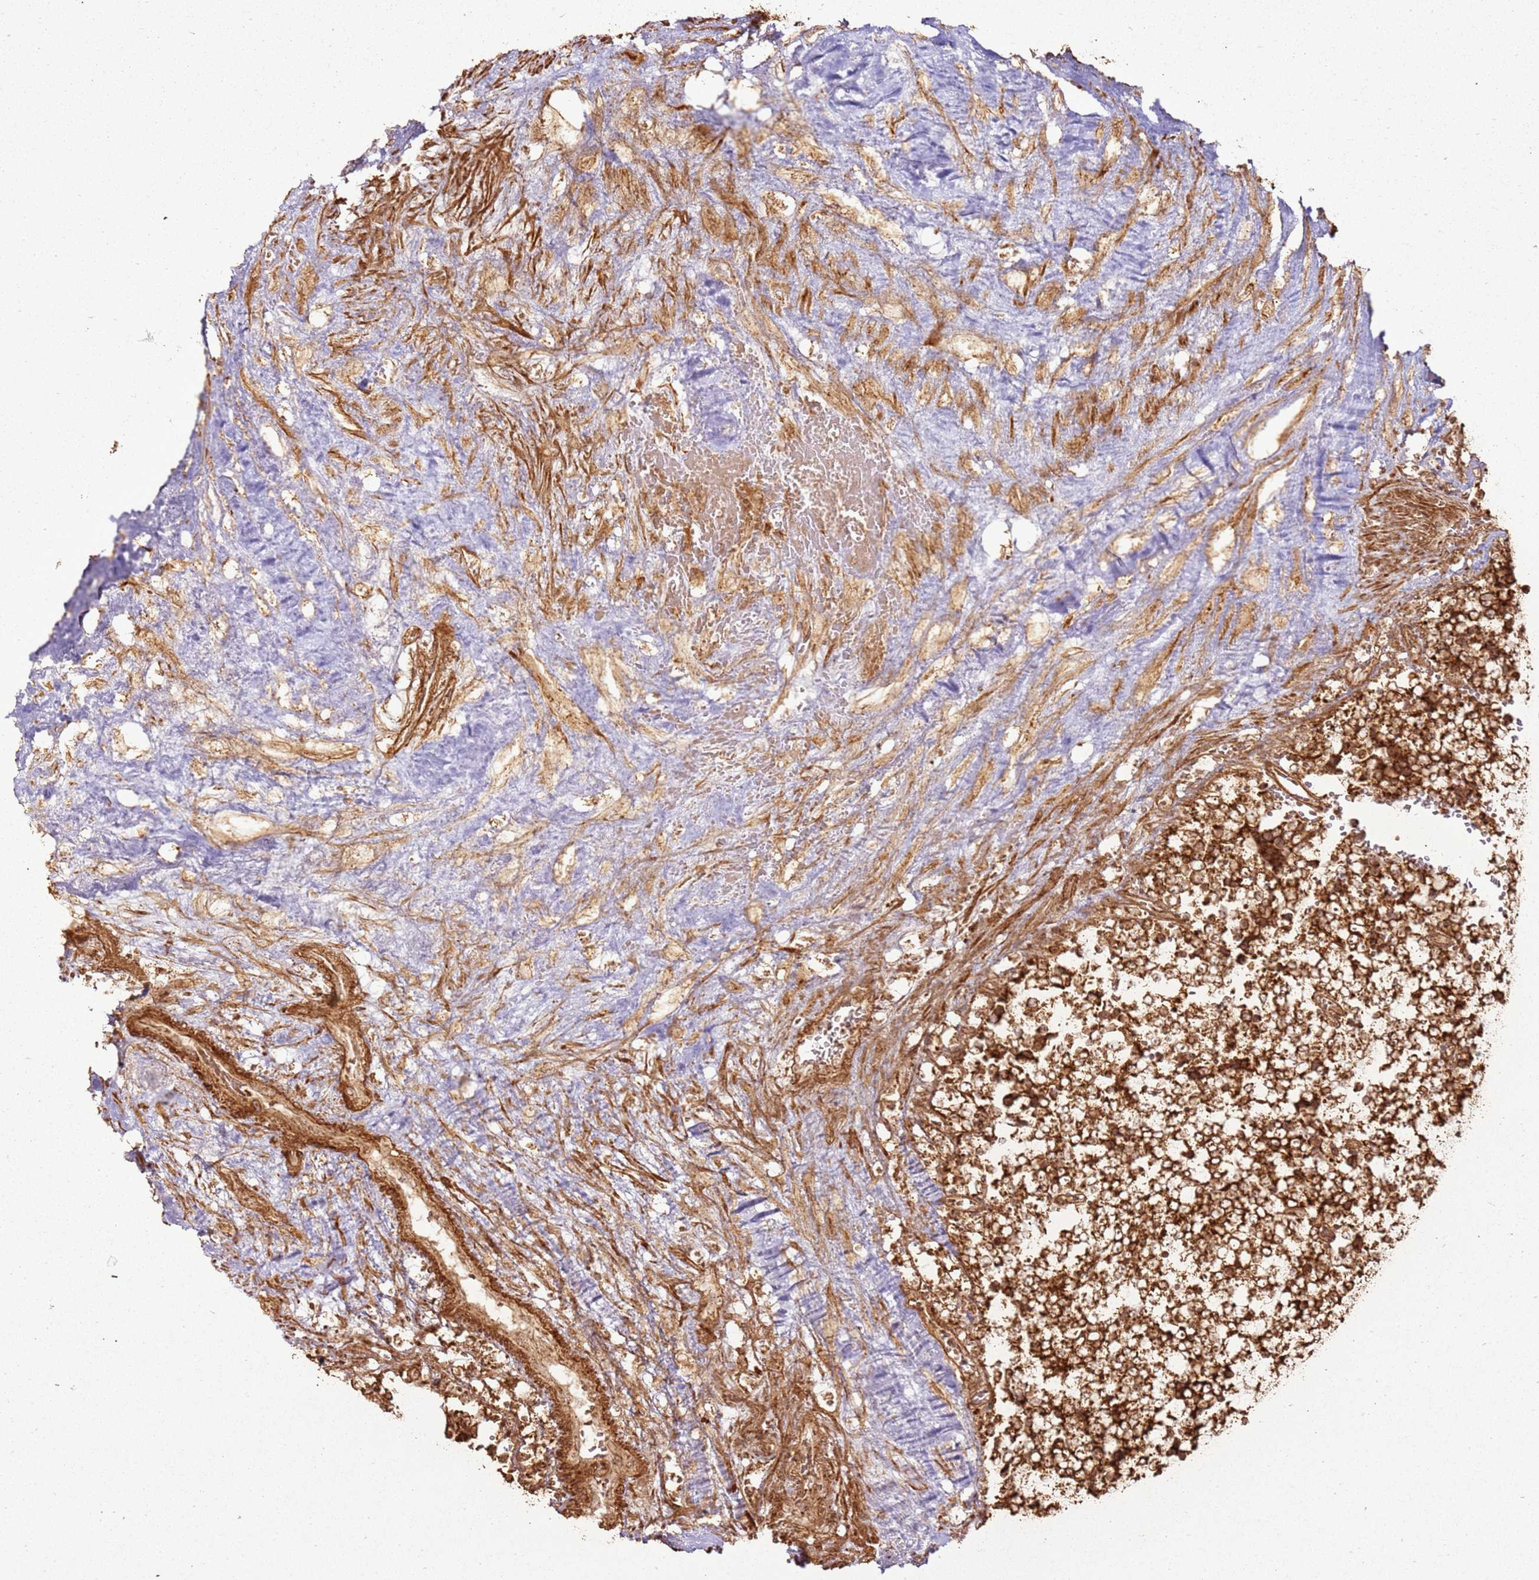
{"staining": {"intensity": "strong", "quantity": ">75%", "location": "cytoplasmic/membranous"}, "tissue": "testis cancer", "cell_type": "Tumor cells", "image_type": "cancer", "snomed": [{"axis": "morphology", "description": "Seminoma, NOS"}, {"axis": "topography", "description": "Testis"}], "caption": "Testis cancer stained for a protein demonstrates strong cytoplasmic/membranous positivity in tumor cells.", "gene": "MRPS6", "patient": {"sex": "male", "age": 71}}